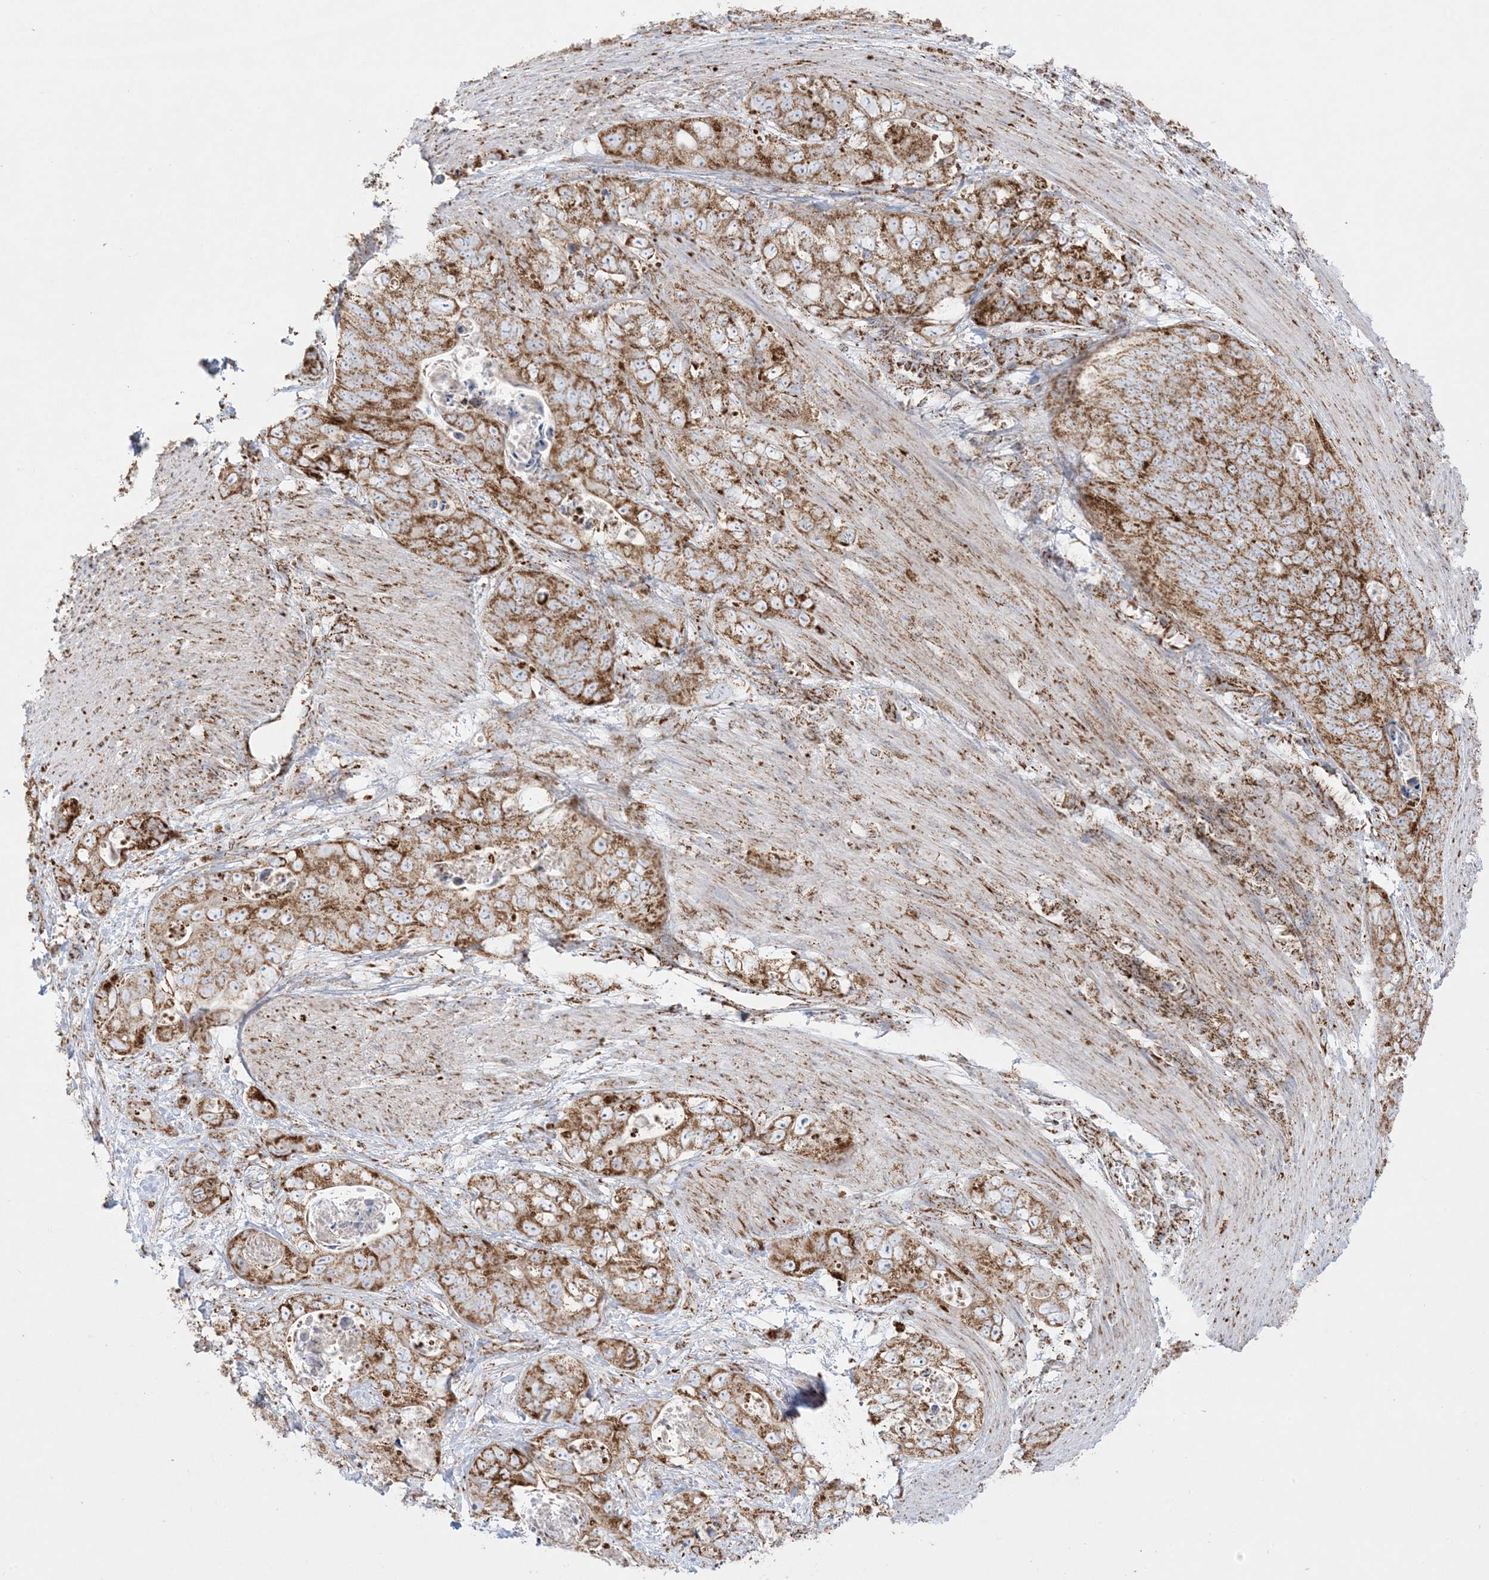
{"staining": {"intensity": "strong", "quantity": ">75%", "location": "cytoplasmic/membranous"}, "tissue": "stomach cancer", "cell_type": "Tumor cells", "image_type": "cancer", "snomed": [{"axis": "morphology", "description": "Normal tissue, NOS"}, {"axis": "morphology", "description": "Adenocarcinoma, NOS"}, {"axis": "topography", "description": "Stomach"}], "caption": "About >75% of tumor cells in human adenocarcinoma (stomach) reveal strong cytoplasmic/membranous protein positivity as visualized by brown immunohistochemical staining.", "gene": "MRPS36", "patient": {"sex": "female", "age": 89}}